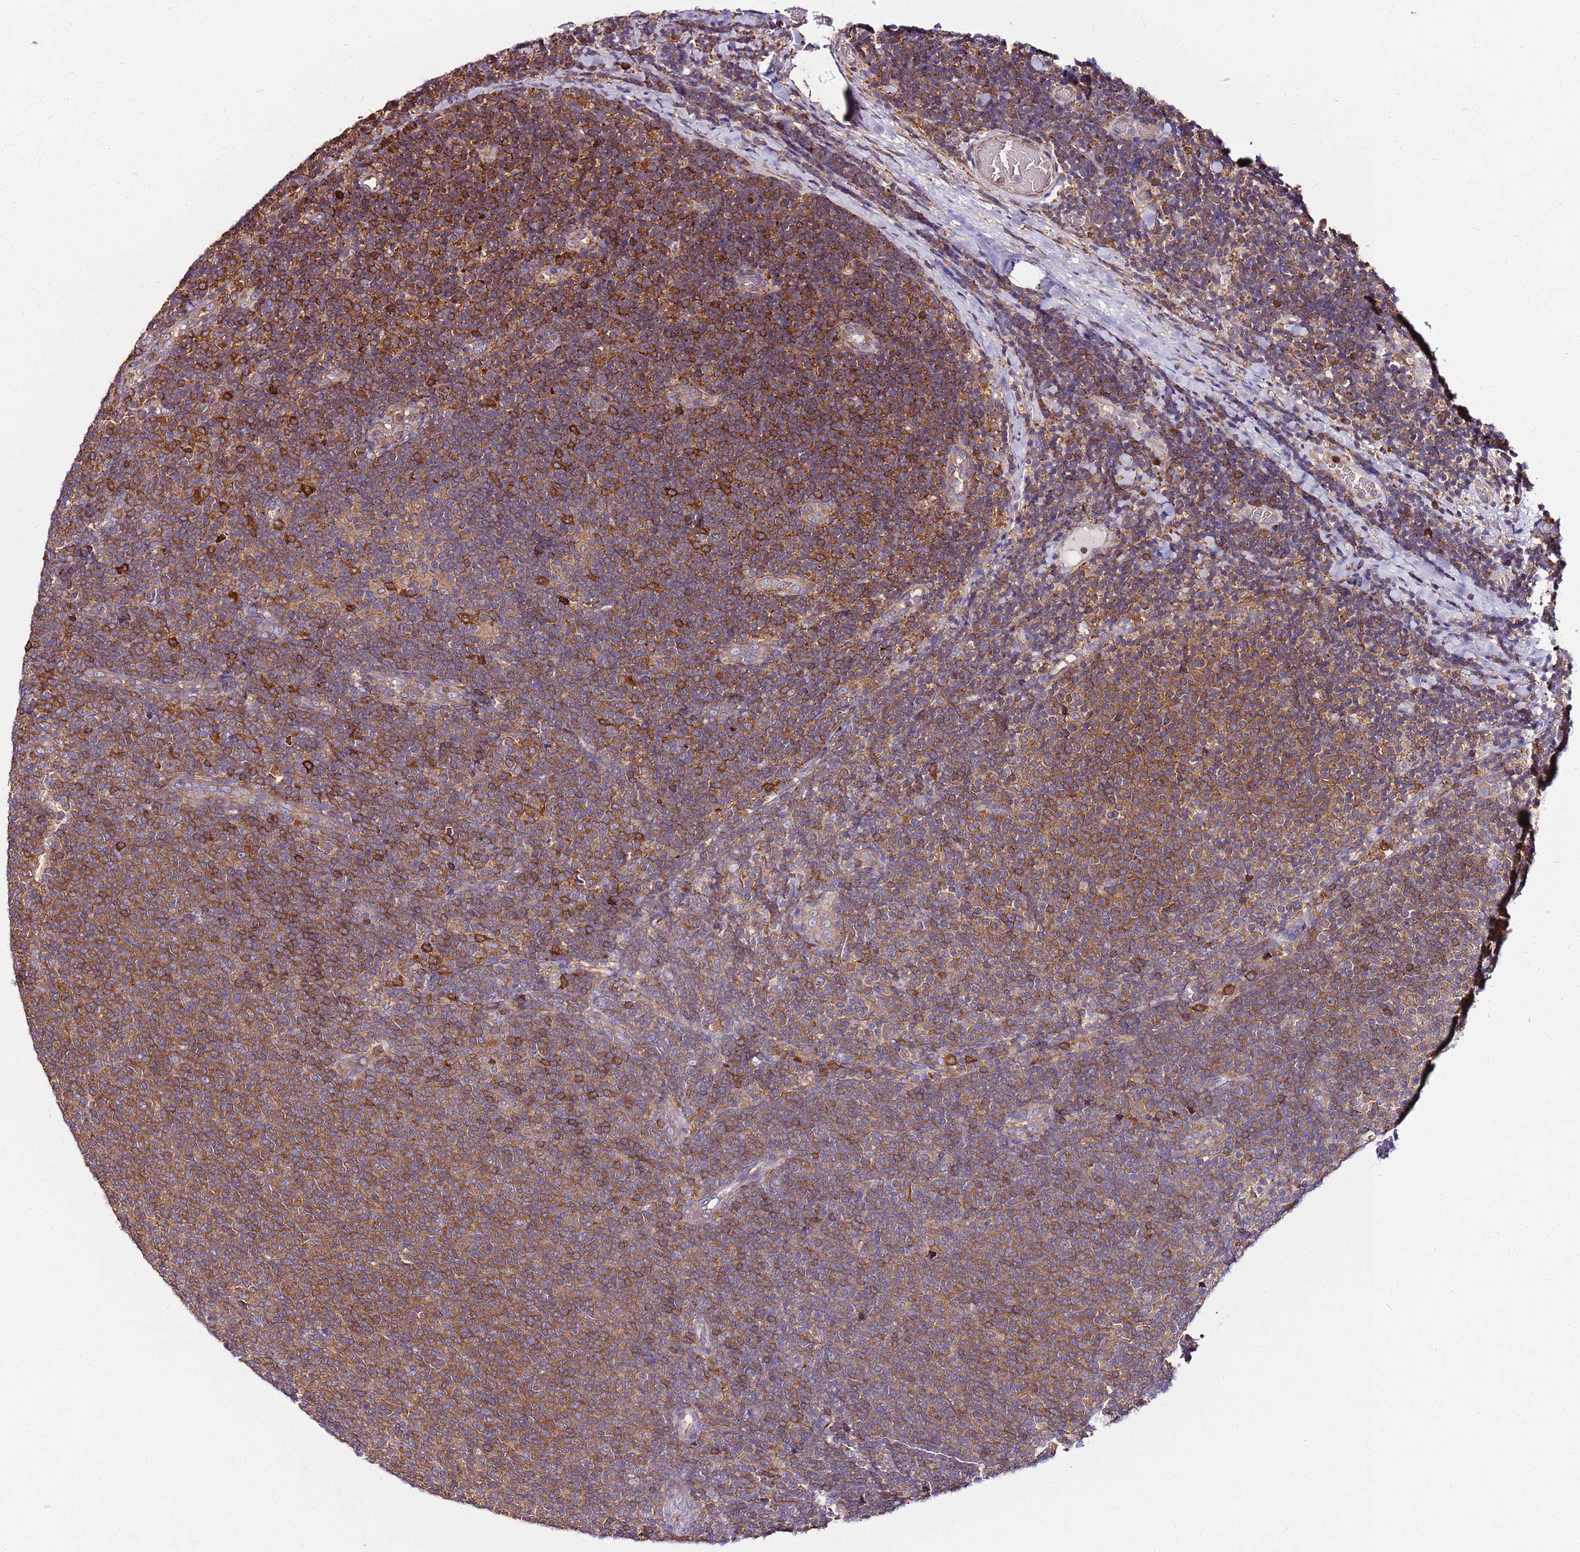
{"staining": {"intensity": "strong", "quantity": ">75%", "location": "cytoplasmic/membranous"}, "tissue": "lymphoma", "cell_type": "Tumor cells", "image_type": "cancer", "snomed": [{"axis": "morphology", "description": "Malignant lymphoma, non-Hodgkin's type, Low grade"}, {"axis": "topography", "description": "Lymph node"}], "caption": "High-magnification brightfield microscopy of low-grade malignant lymphoma, non-Hodgkin's type stained with DAB (3,3'-diaminobenzidine) (brown) and counterstained with hematoxylin (blue). tumor cells exhibit strong cytoplasmic/membranous expression is present in about>75% of cells.", "gene": "ATXN2L", "patient": {"sex": "male", "age": 66}}